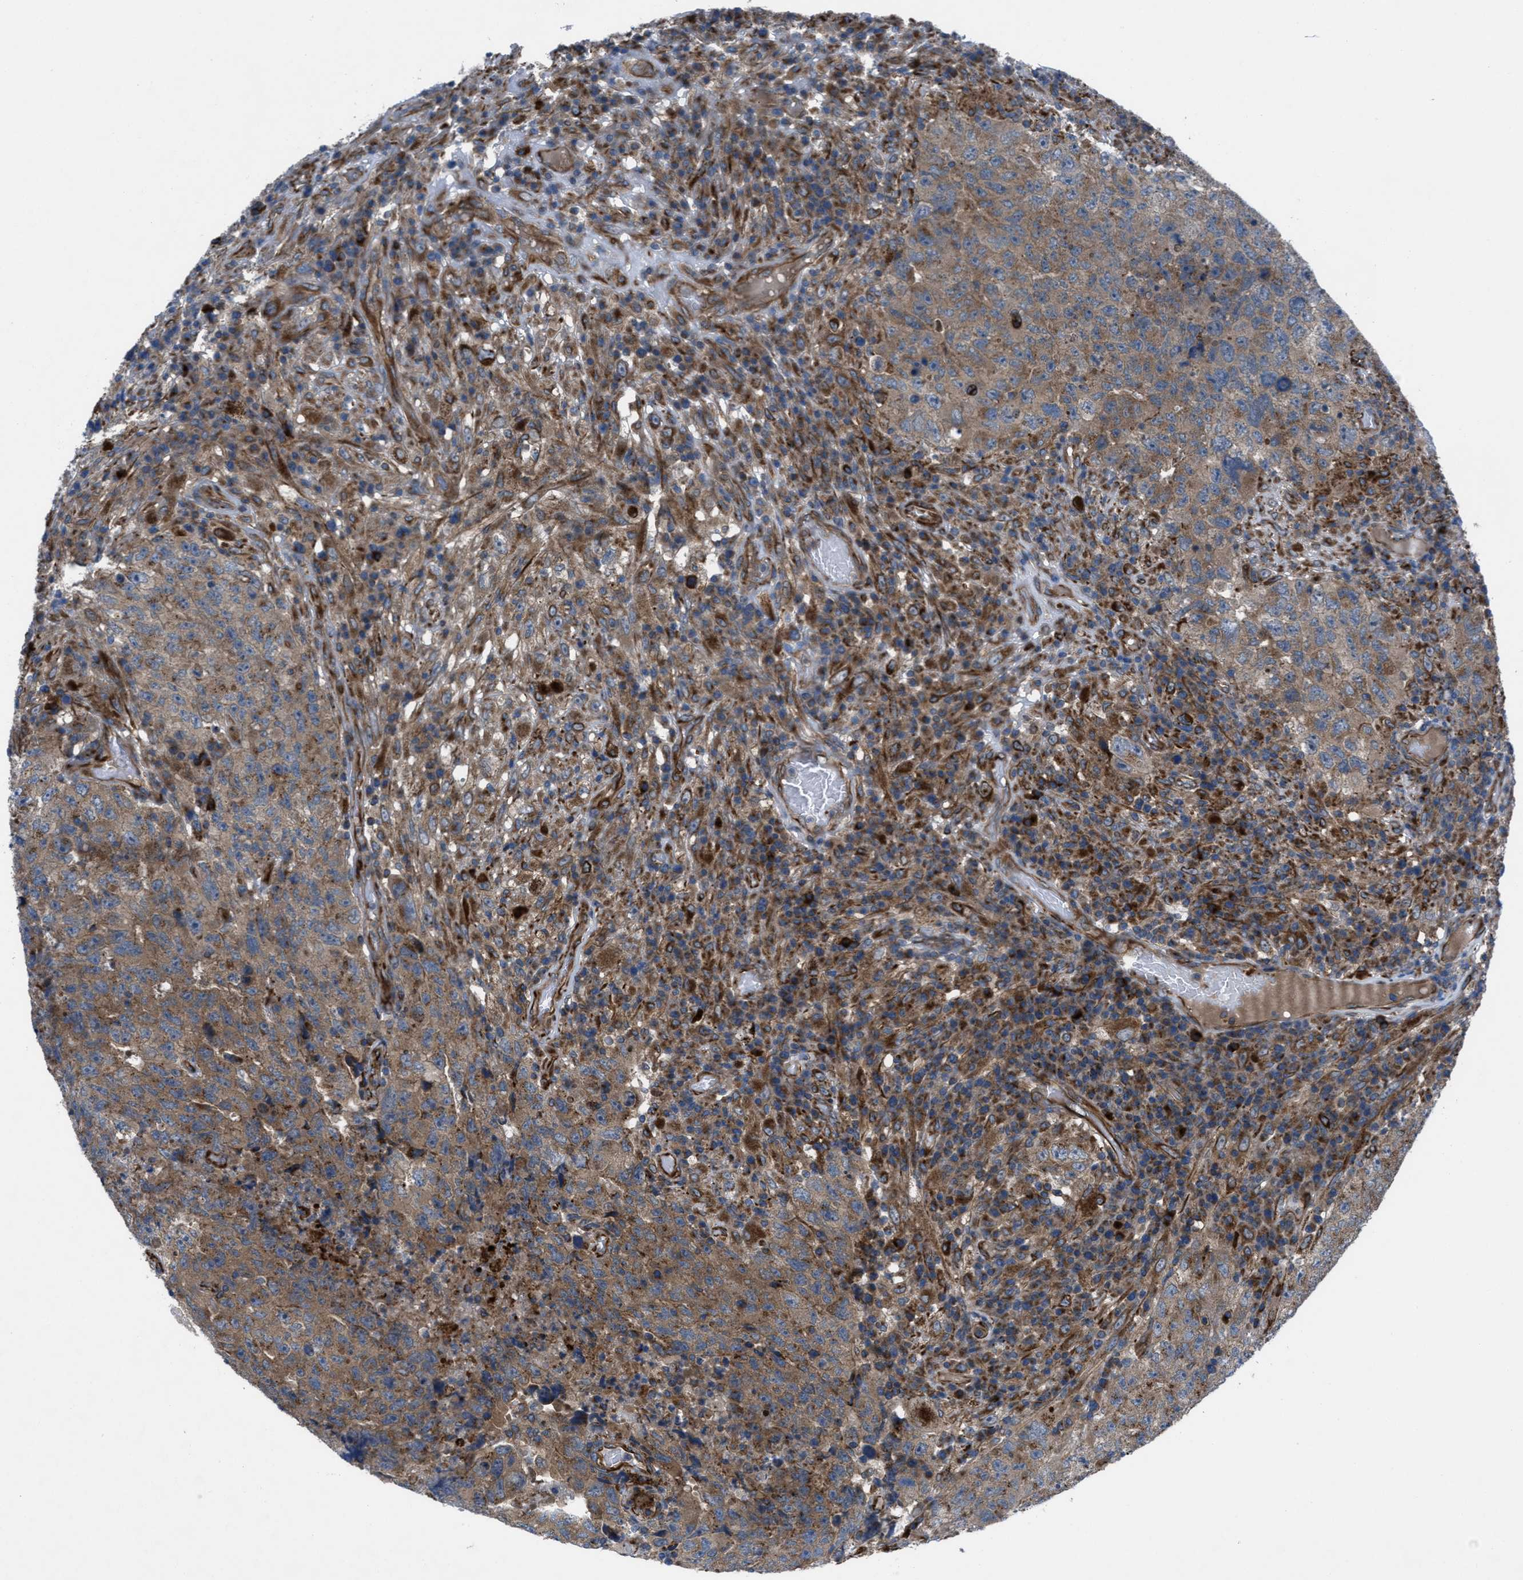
{"staining": {"intensity": "moderate", "quantity": ">75%", "location": "cytoplasmic/membranous"}, "tissue": "testis cancer", "cell_type": "Tumor cells", "image_type": "cancer", "snomed": [{"axis": "morphology", "description": "Necrosis, NOS"}, {"axis": "morphology", "description": "Carcinoma, Embryonal, NOS"}, {"axis": "topography", "description": "Testis"}], "caption": "Immunohistochemistry (IHC) image of human testis embryonal carcinoma stained for a protein (brown), which shows medium levels of moderate cytoplasmic/membranous expression in about >75% of tumor cells.", "gene": "SLC6A9", "patient": {"sex": "male", "age": 19}}